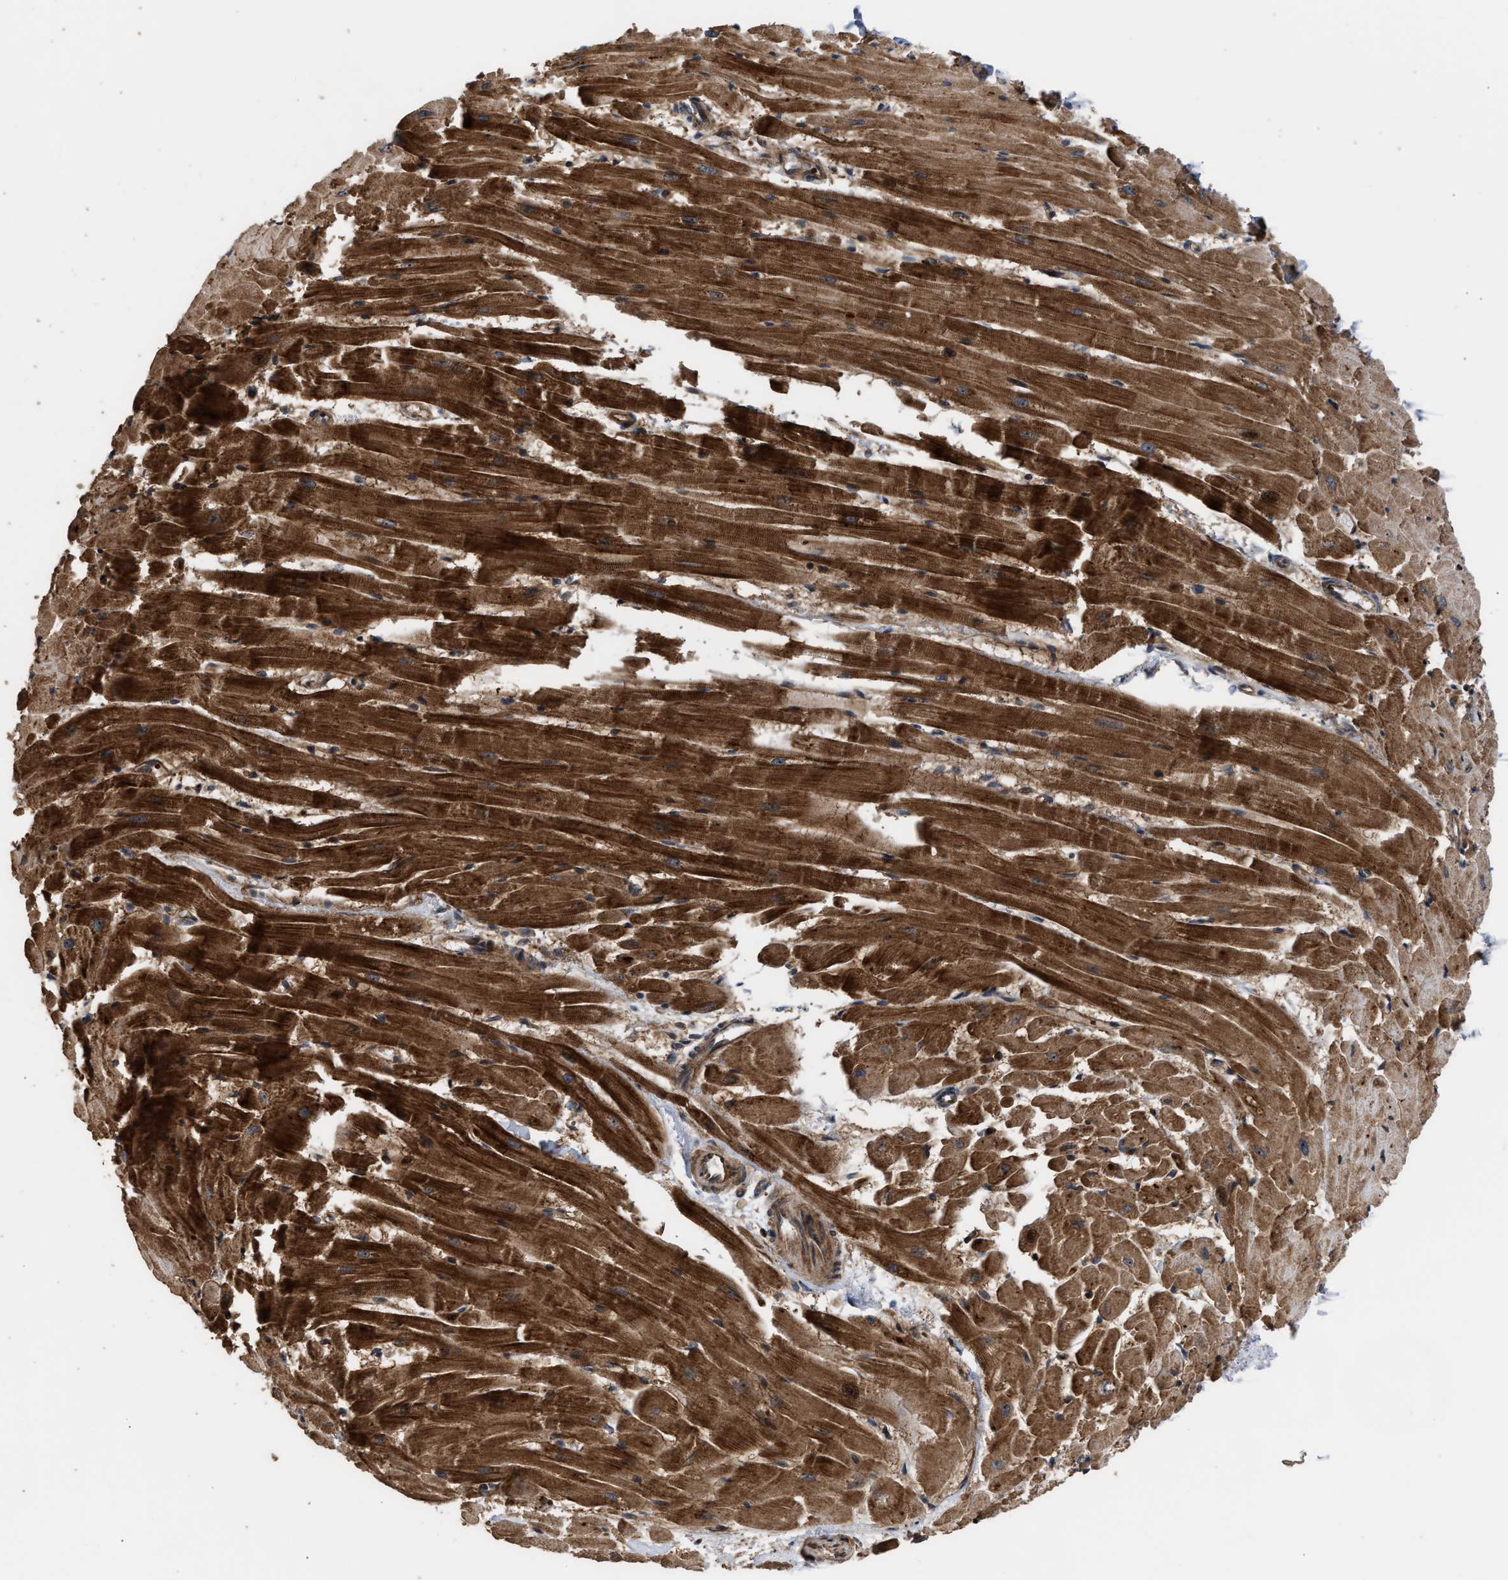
{"staining": {"intensity": "strong", "quantity": ">75%", "location": "cytoplasmic/membranous"}, "tissue": "heart muscle", "cell_type": "Cardiomyocytes", "image_type": "normal", "snomed": [{"axis": "morphology", "description": "Normal tissue, NOS"}, {"axis": "topography", "description": "Heart"}], "caption": "Immunohistochemistry (IHC) of unremarkable heart muscle exhibits high levels of strong cytoplasmic/membranous positivity in approximately >75% of cardiomyocytes. The staining was performed using DAB (3,3'-diaminobenzidine), with brown indicating positive protein expression. Nuclei are stained blue with hematoxylin.", "gene": "STAU1", "patient": {"sex": "female", "age": 19}}